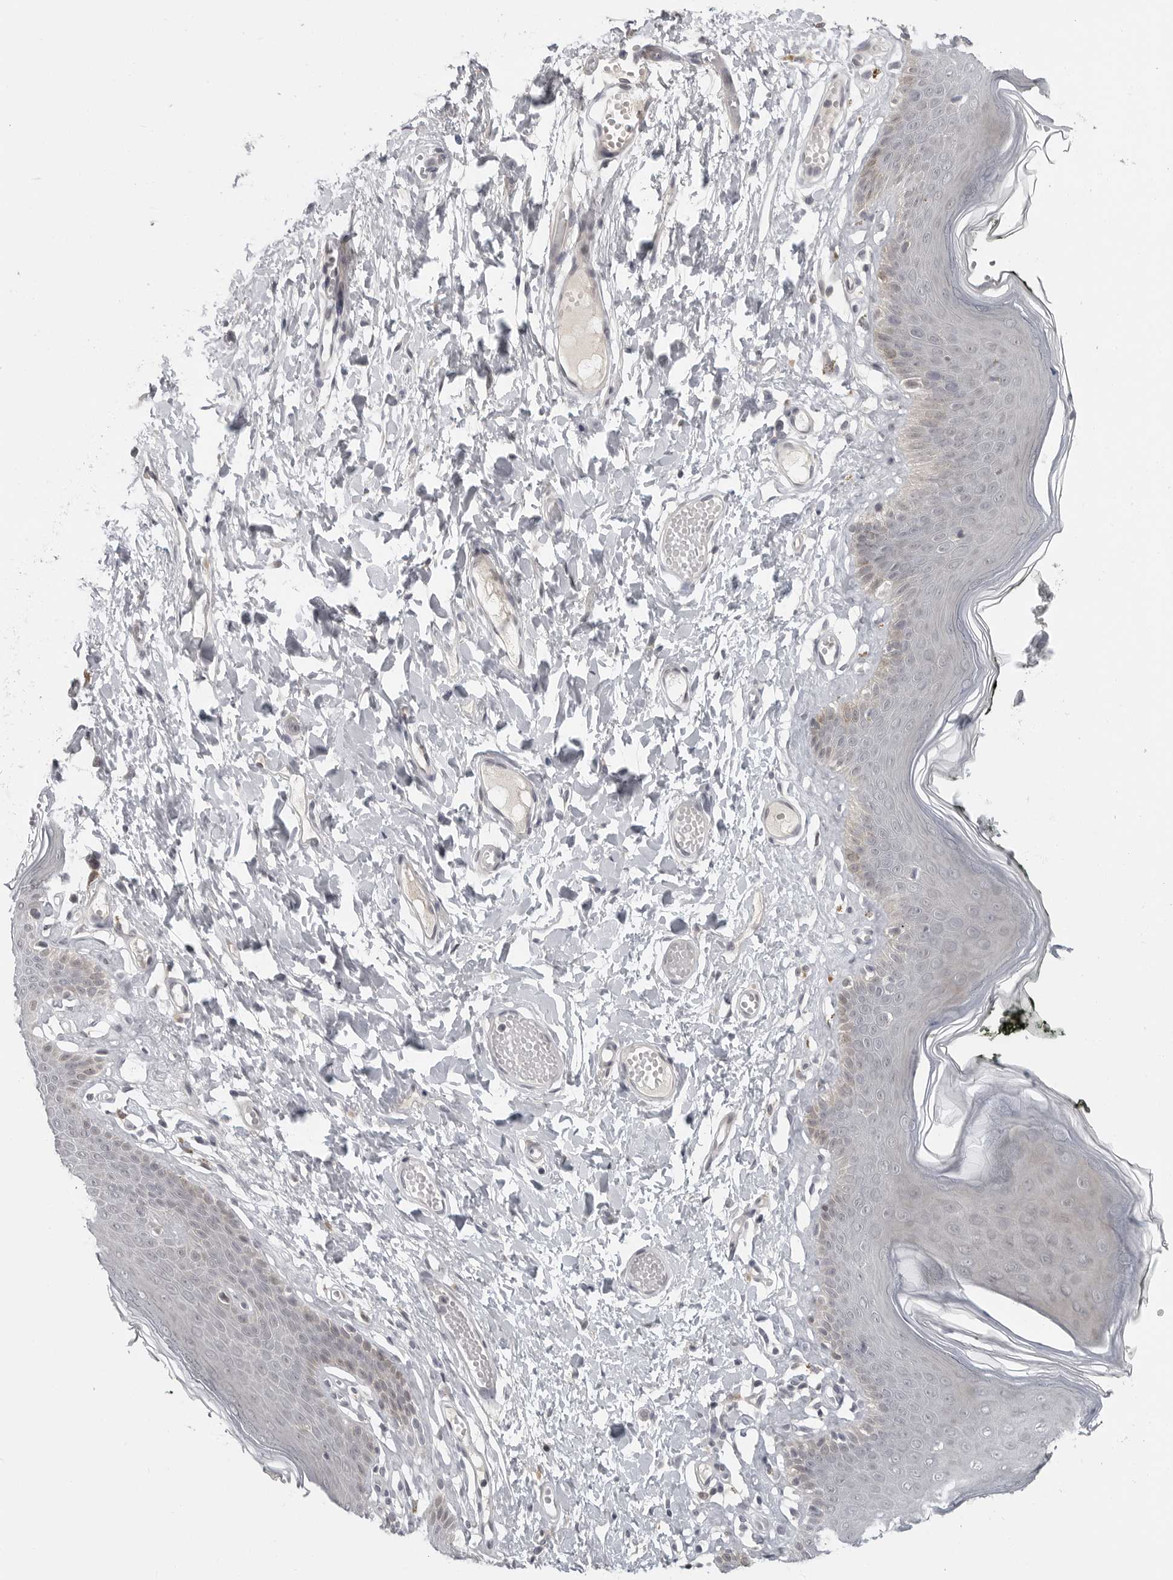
{"staining": {"intensity": "moderate", "quantity": "<25%", "location": "cytoplasmic/membranous"}, "tissue": "skin", "cell_type": "Epidermal cells", "image_type": "normal", "snomed": [{"axis": "morphology", "description": "Normal tissue, NOS"}, {"axis": "morphology", "description": "Inflammation, NOS"}, {"axis": "topography", "description": "Vulva"}], "caption": "Protein staining of benign skin demonstrates moderate cytoplasmic/membranous expression in about <25% of epidermal cells.", "gene": "CTIF", "patient": {"sex": "female", "age": 84}}